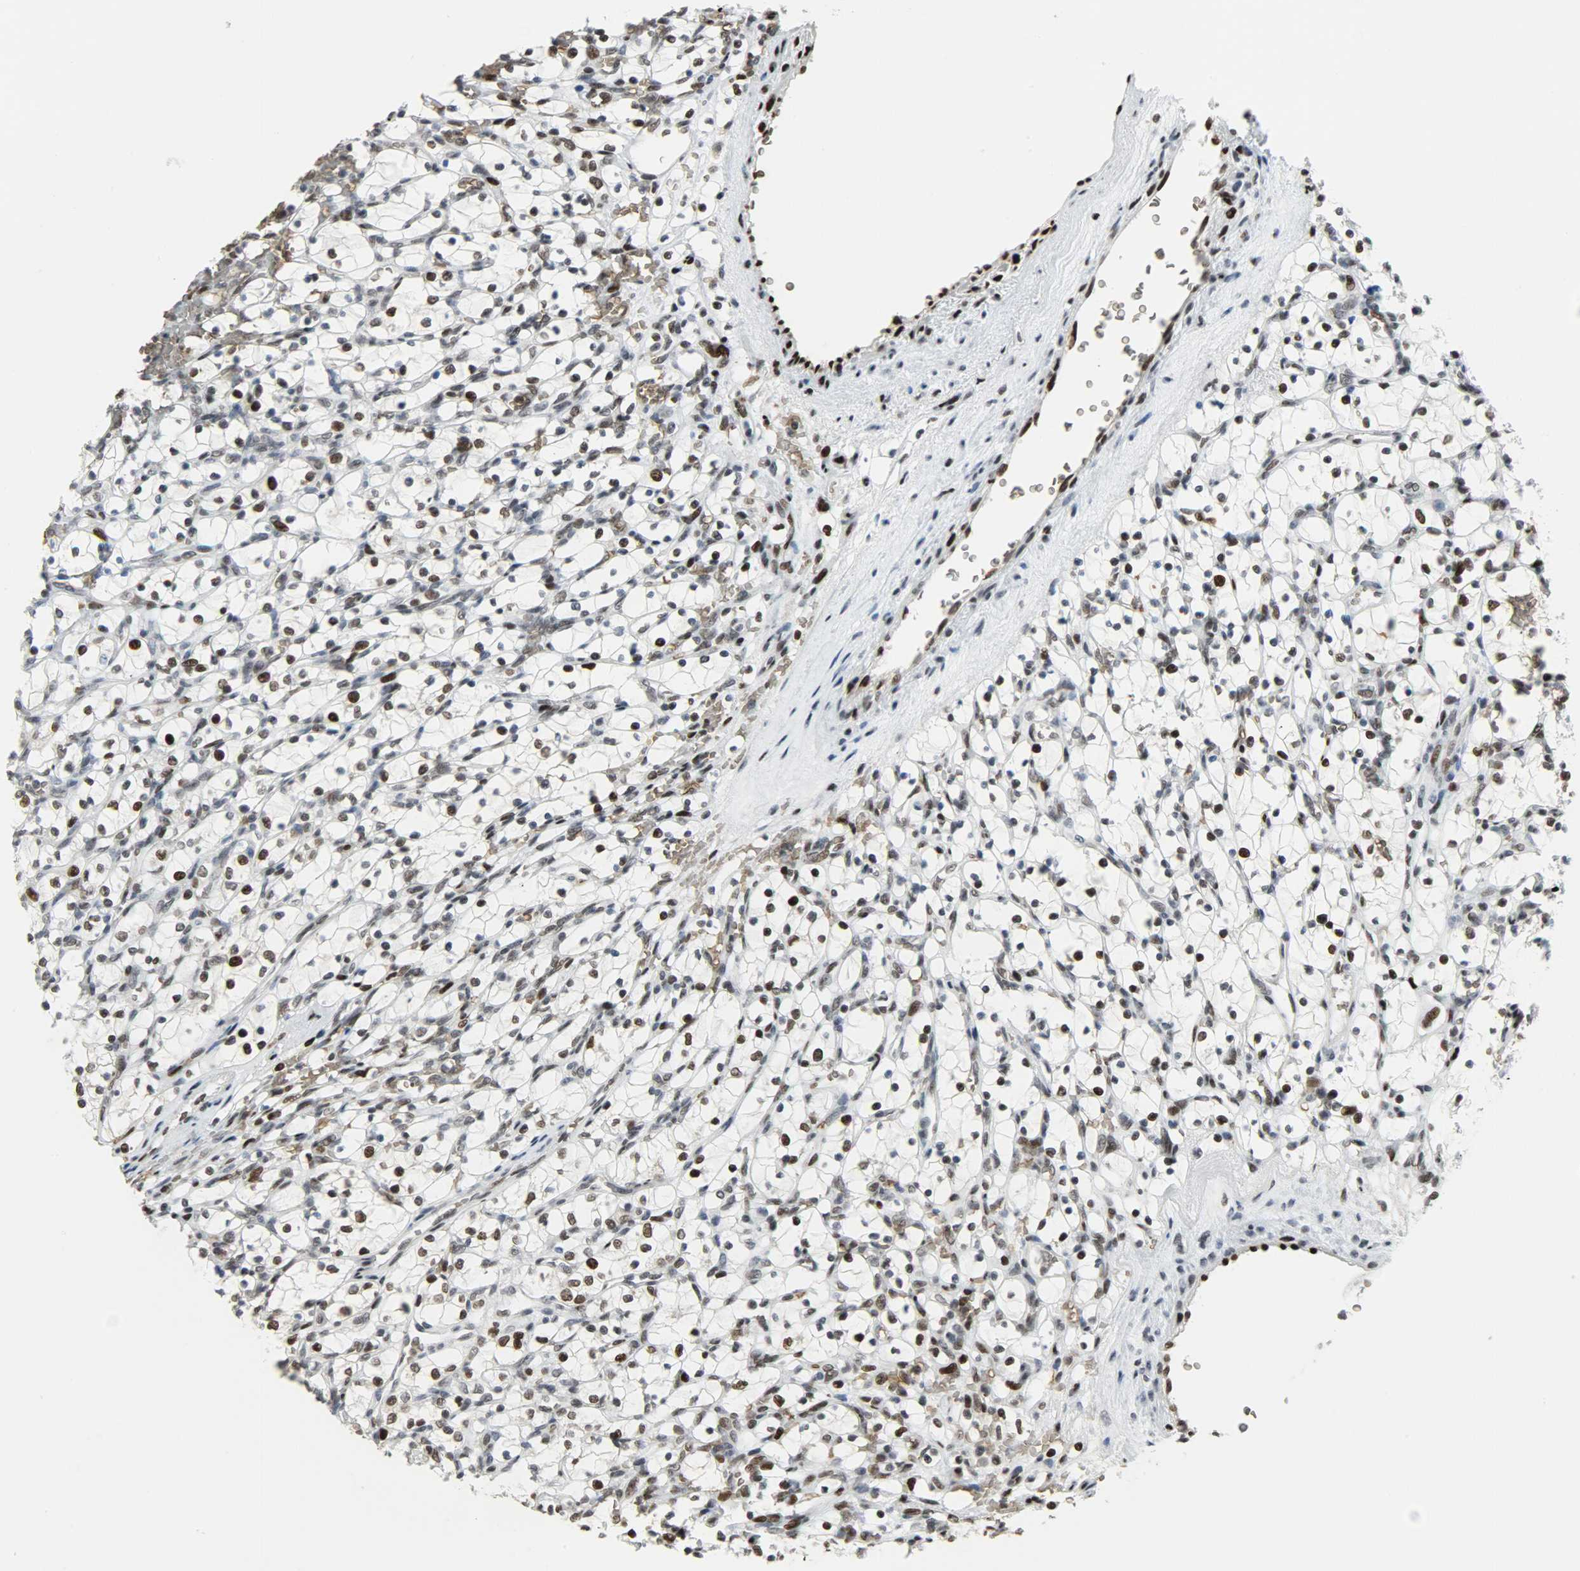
{"staining": {"intensity": "strong", "quantity": ">75%", "location": "nuclear"}, "tissue": "renal cancer", "cell_type": "Tumor cells", "image_type": "cancer", "snomed": [{"axis": "morphology", "description": "Adenocarcinoma, NOS"}, {"axis": "topography", "description": "Kidney"}], "caption": "Renal cancer (adenocarcinoma) stained with a brown dye displays strong nuclear positive positivity in approximately >75% of tumor cells.", "gene": "SNAI1", "patient": {"sex": "female", "age": 69}}